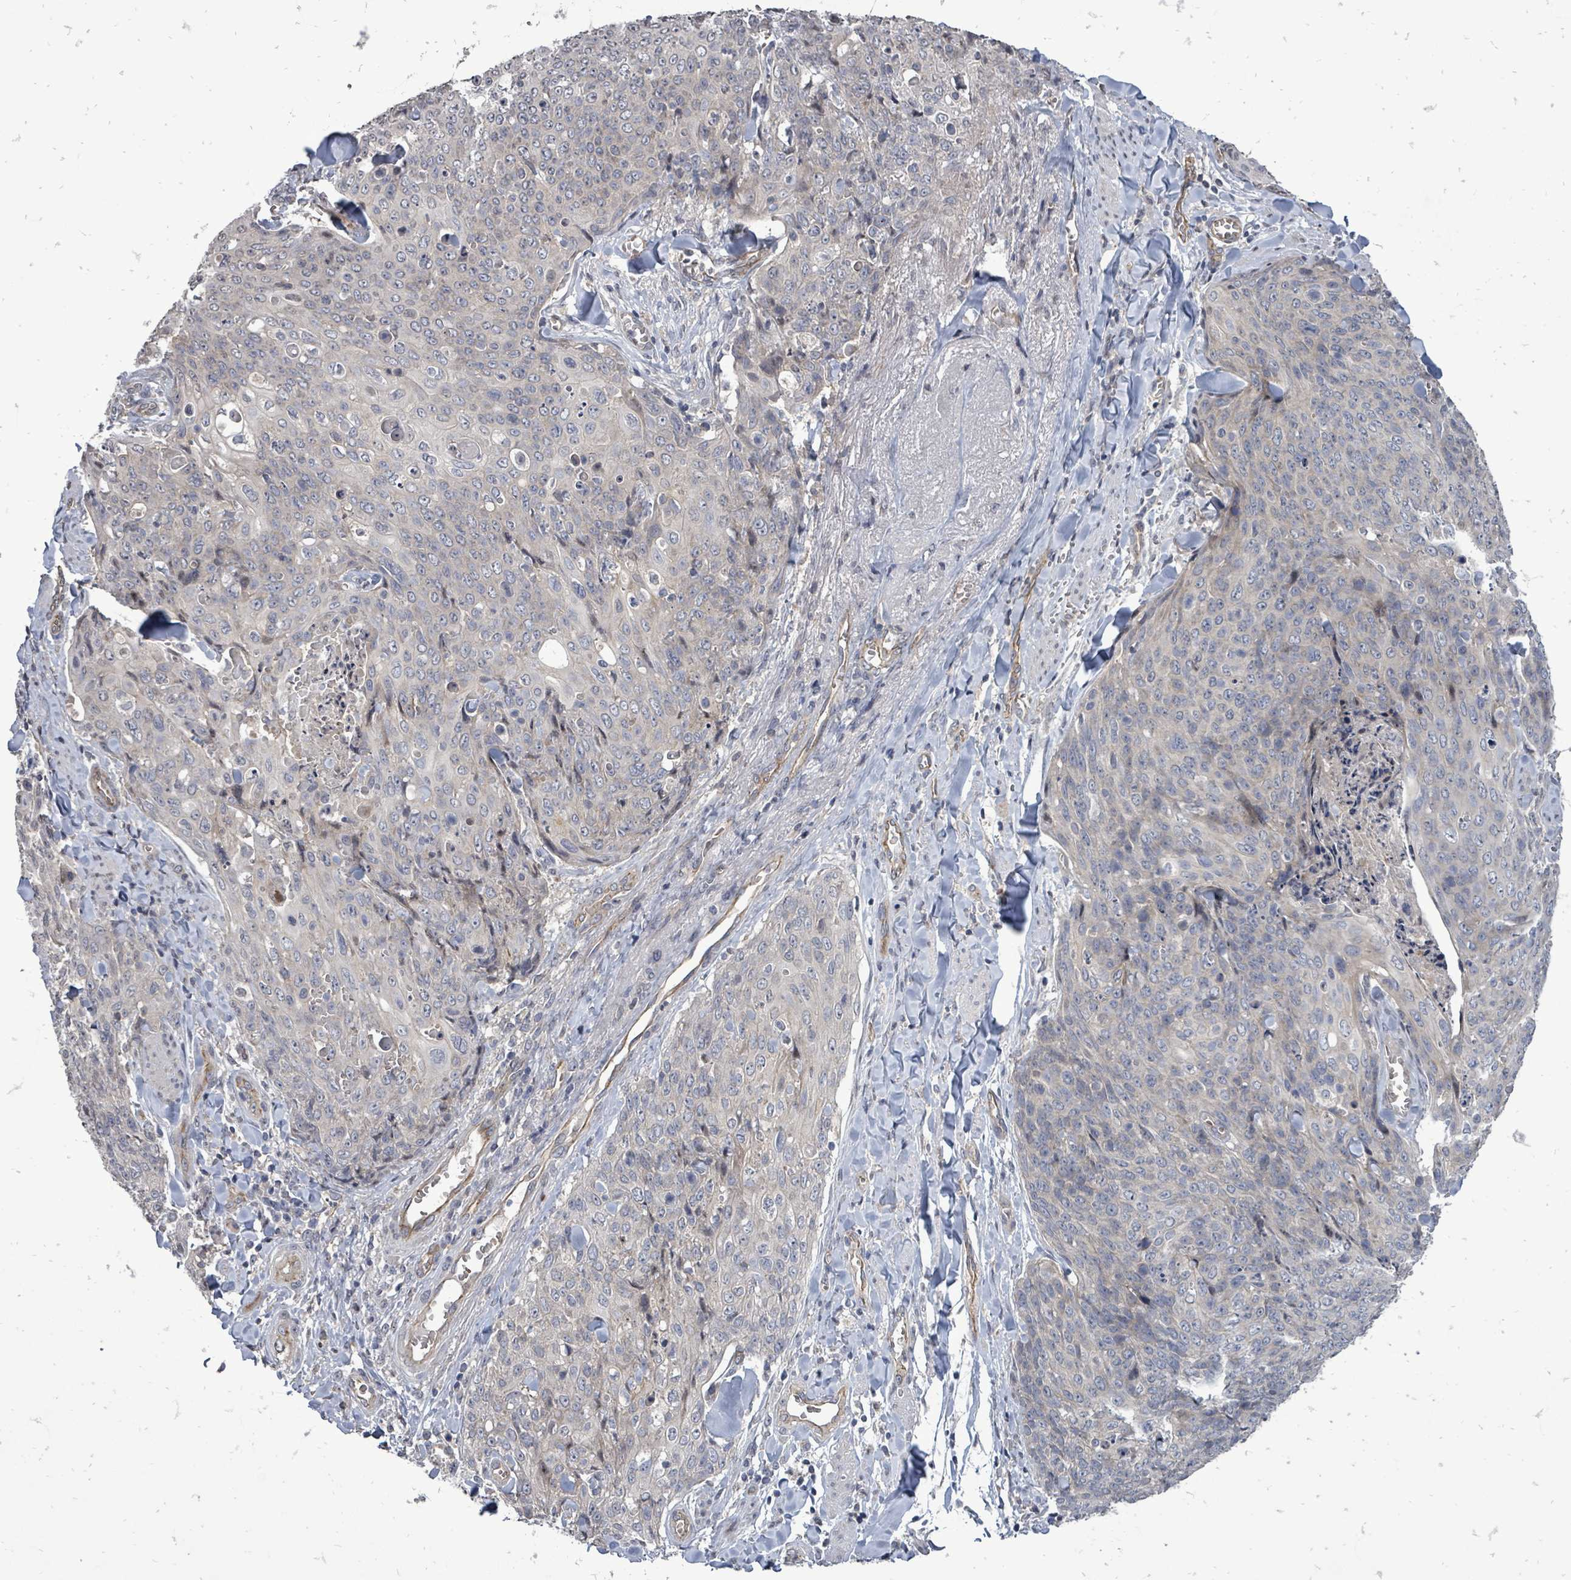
{"staining": {"intensity": "negative", "quantity": "none", "location": "none"}, "tissue": "skin cancer", "cell_type": "Tumor cells", "image_type": "cancer", "snomed": [{"axis": "morphology", "description": "Squamous cell carcinoma, NOS"}, {"axis": "topography", "description": "Skin"}, {"axis": "topography", "description": "Vulva"}], "caption": "Skin cancer stained for a protein using IHC shows no positivity tumor cells.", "gene": "RALGAPB", "patient": {"sex": "female", "age": 85}}